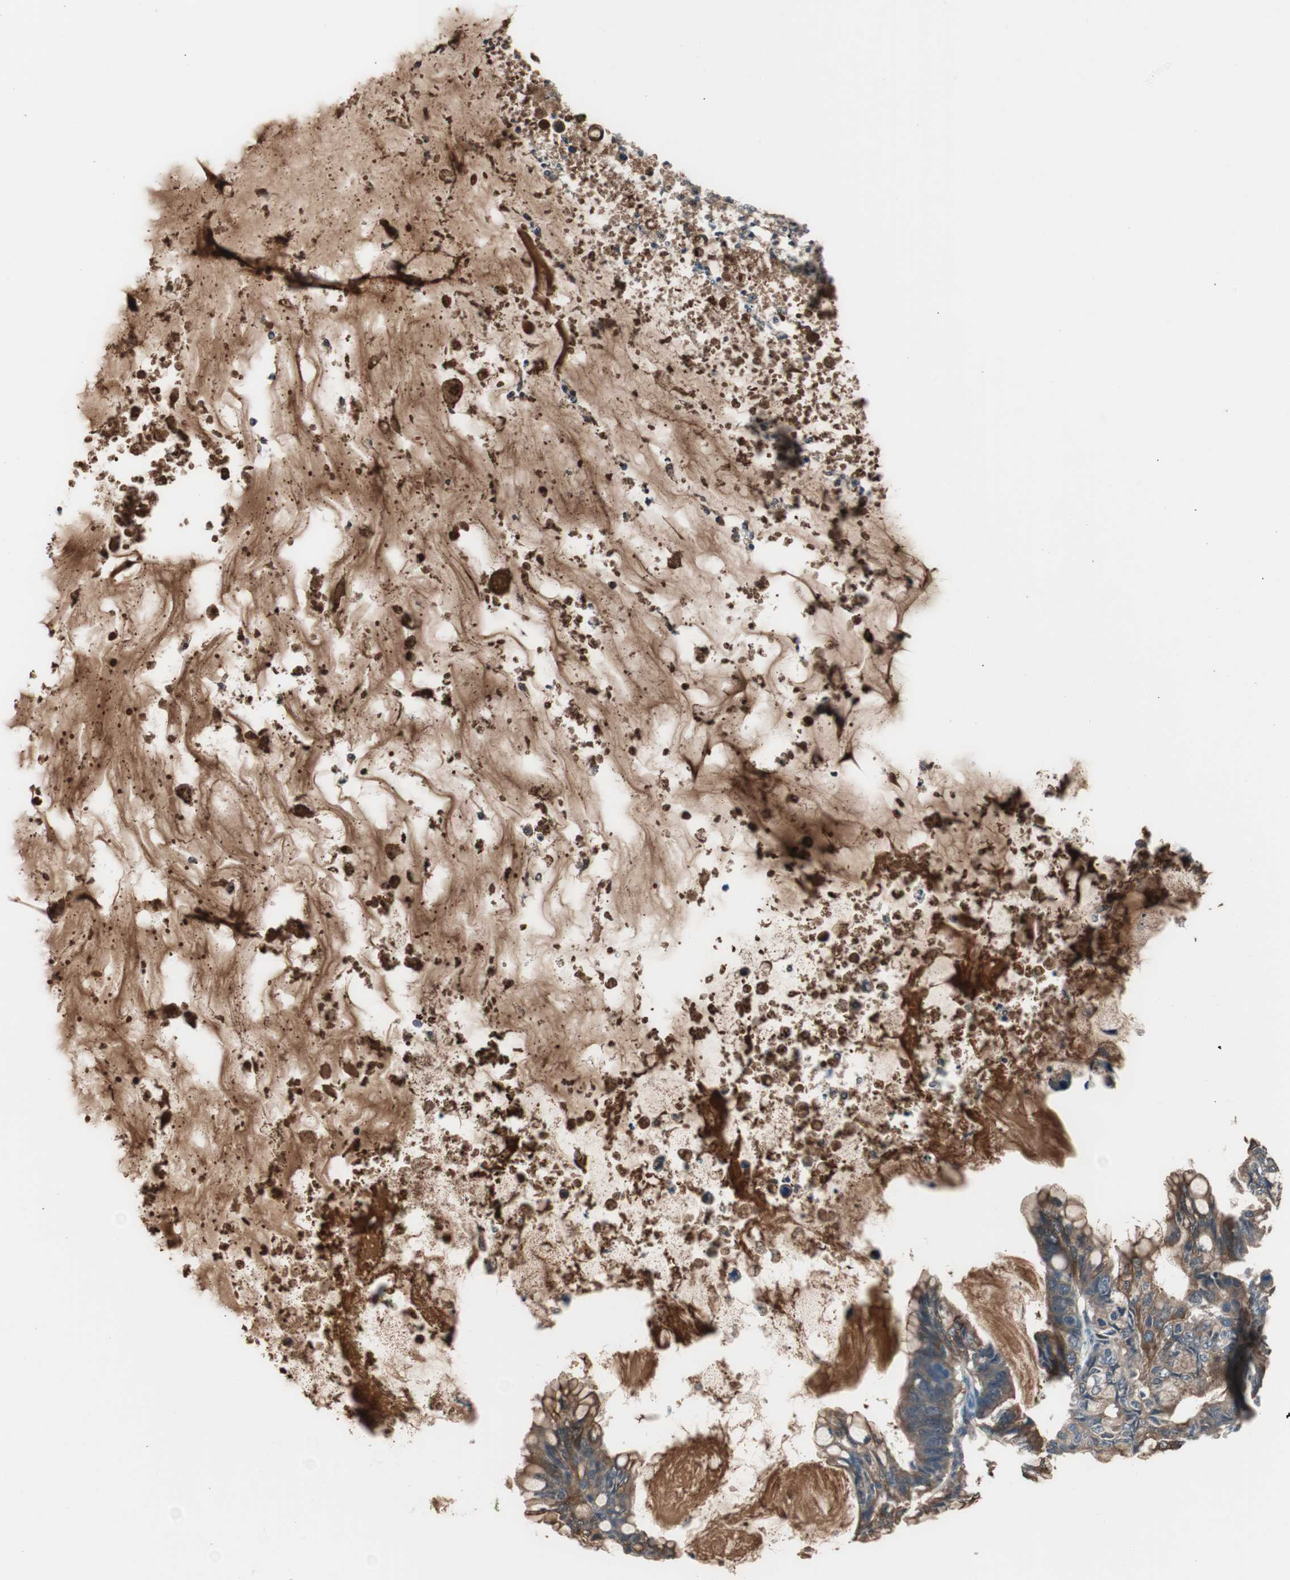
{"staining": {"intensity": "strong", "quantity": ">75%", "location": "cytoplasmic/membranous"}, "tissue": "ovarian cancer", "cell_type": "Tumor cells", "image_type": "cancer", "snomed": [{"axis": "morphology", "description": "Cystadenocarcinoma, mucinous, NOS"}, {"axis": "topography", "description": "Ovary"}], "caption": "Human ovarian cancer (mucinous cystadenocarcinoma) stained with a protein marker shows strong staining in tumor cells.", "gene": "CAPNS1", "patient": {"sex": "female", "age": 80}}